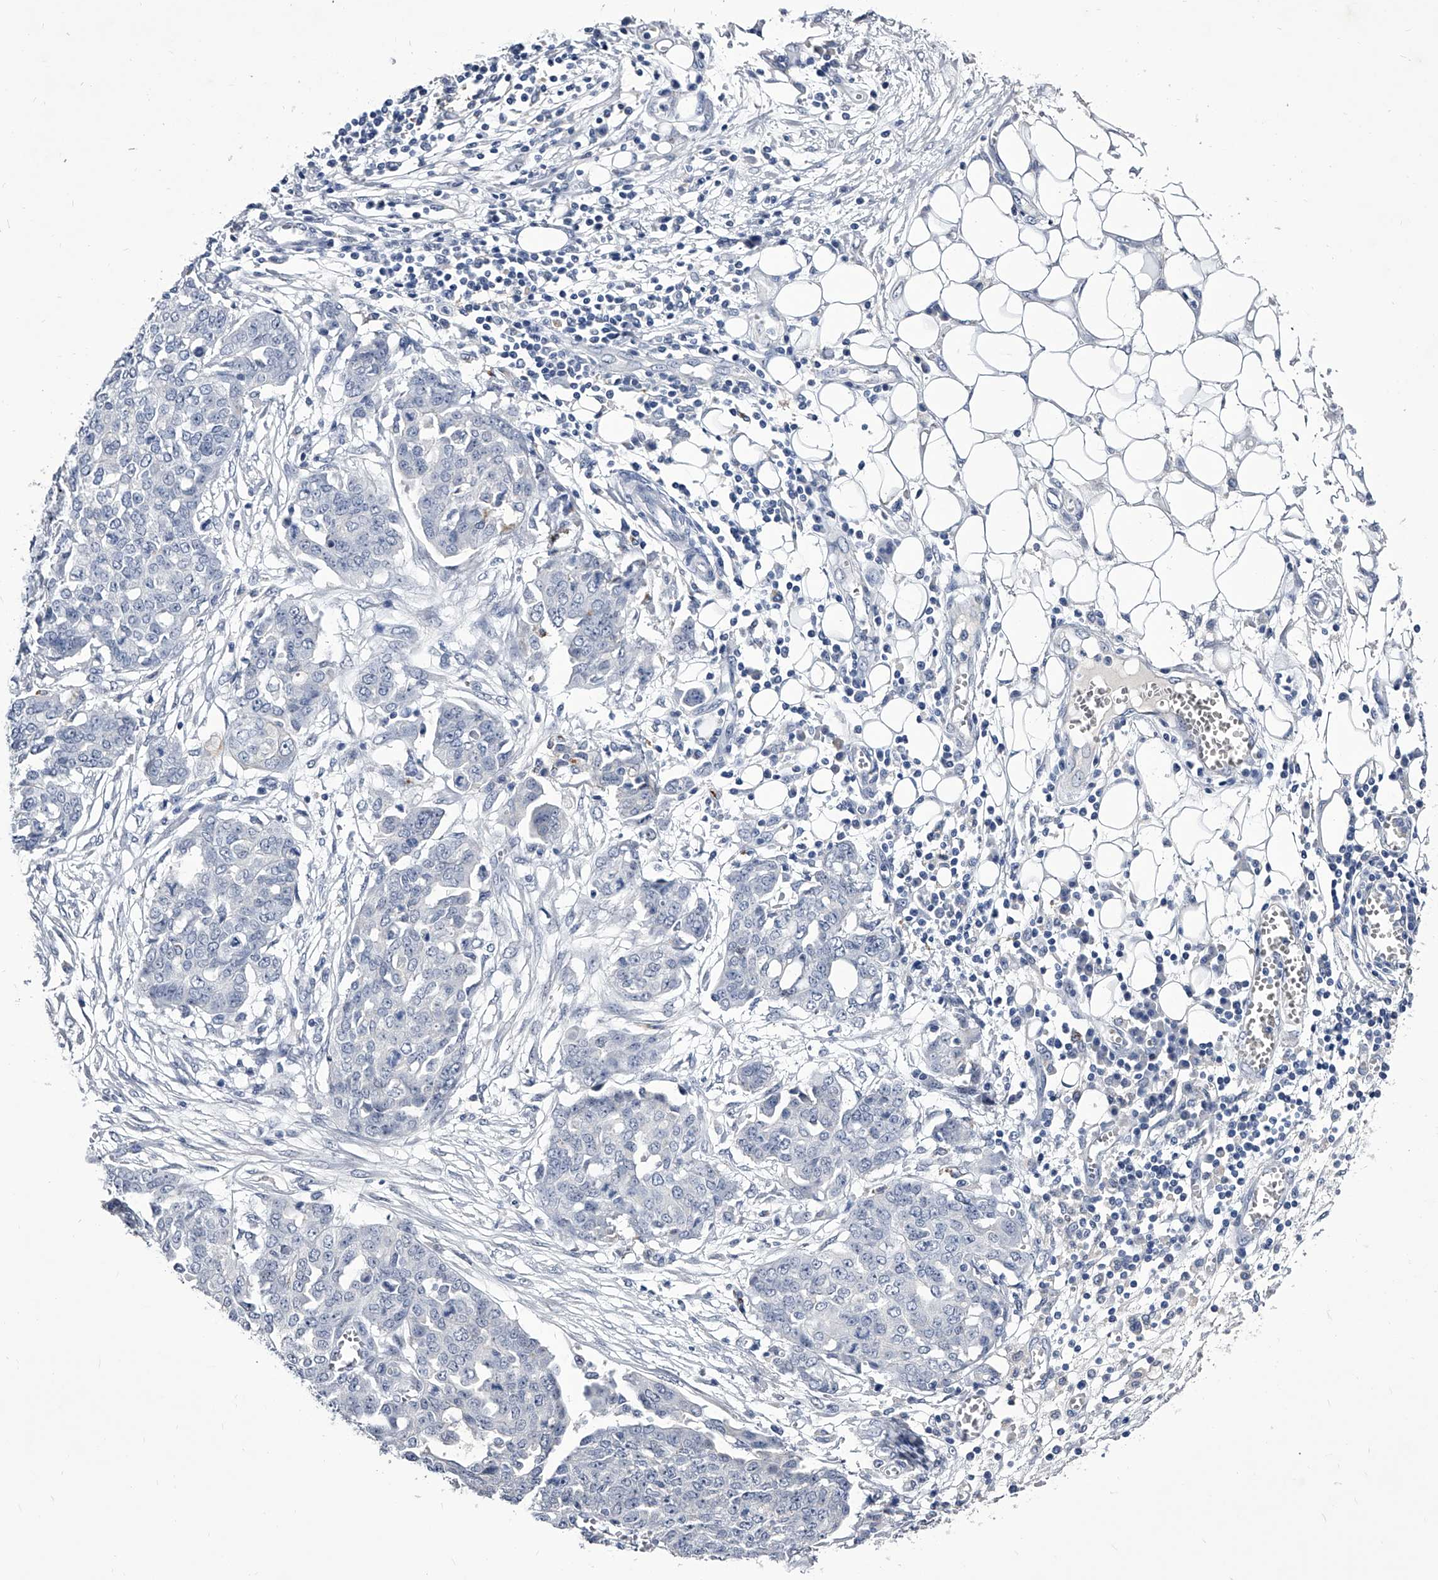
{"staining": {"intensity": "negative", "quantity": "none", "location": "none"}, "tissue": "ovarian cancer", "cell_type": "Tumor cells", "image_type": "cancer", "snomed": [{"axis": "morphology", "description": "Cystadenocarcinoma, serous, NOS"}, {"axis": "topography", "description": "Soft tissue"}, {"axis": "topography", "description": "Ovary"}], "caption": "IHC histopathology image of serous cystadenocarcinoma (ovarian) stained for a protein (brown), which exhibits no expression in tumor cells. (Immunohistochemistry, brightfield microscopy, high magnification).", "gene": "CRISP2", "patient": {"sex": "female", "age": 57}}